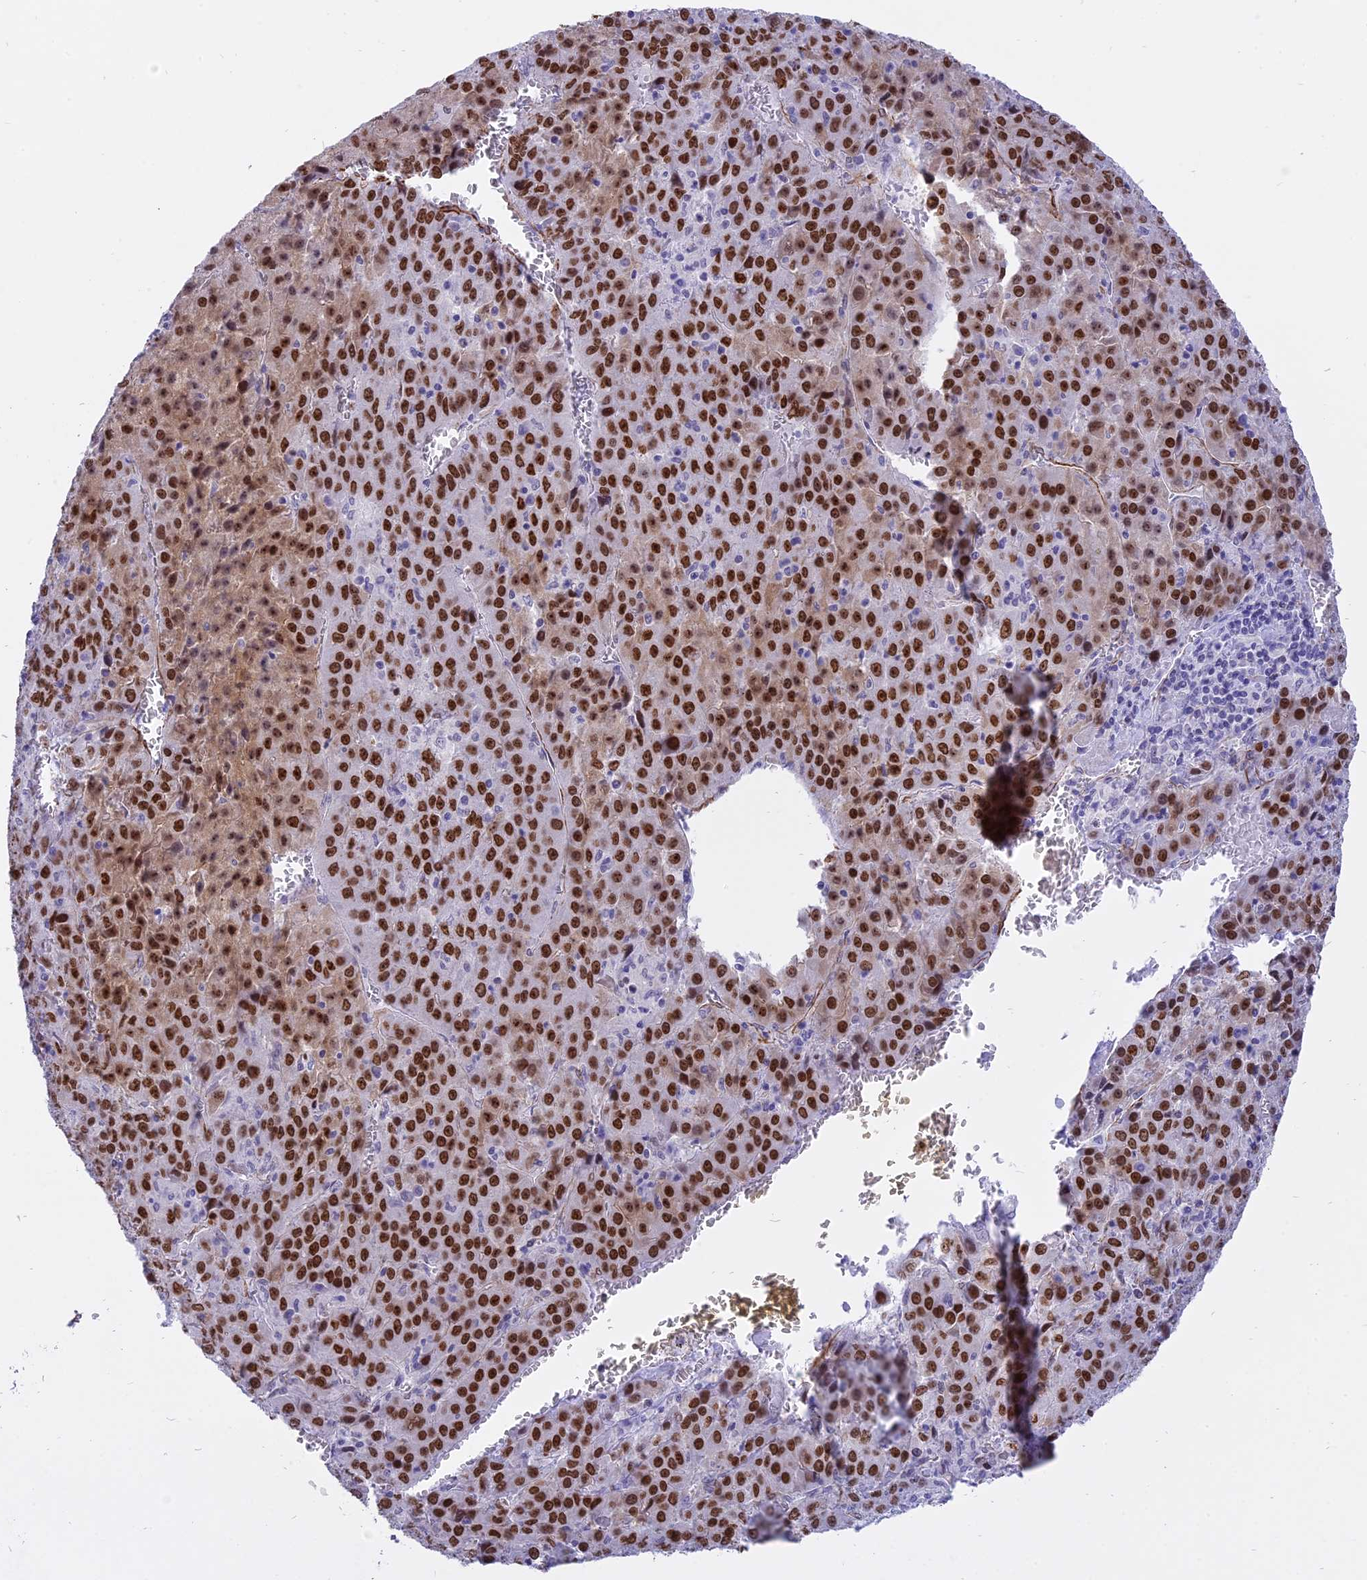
{"staining": {"intensity": "strong", "quantity": ">75%", "location": "nuclear"}, "tissue": "liver cancer", "cell_type": "Tumor cells", "image_type": "cancer", "snomed": [{"axis": "morphology", "description": "Carcinoma, Hepatocellular, NOS"}, {"axis": "topography", "description": "Liver"}], "caption": "Immunohistochemical staining of liver cancer reveals high levels of strong nuclear positivity in about >75% of tumor cells.", "gene": "CENPV", "patient": {"sex": "female", "age": 53}}